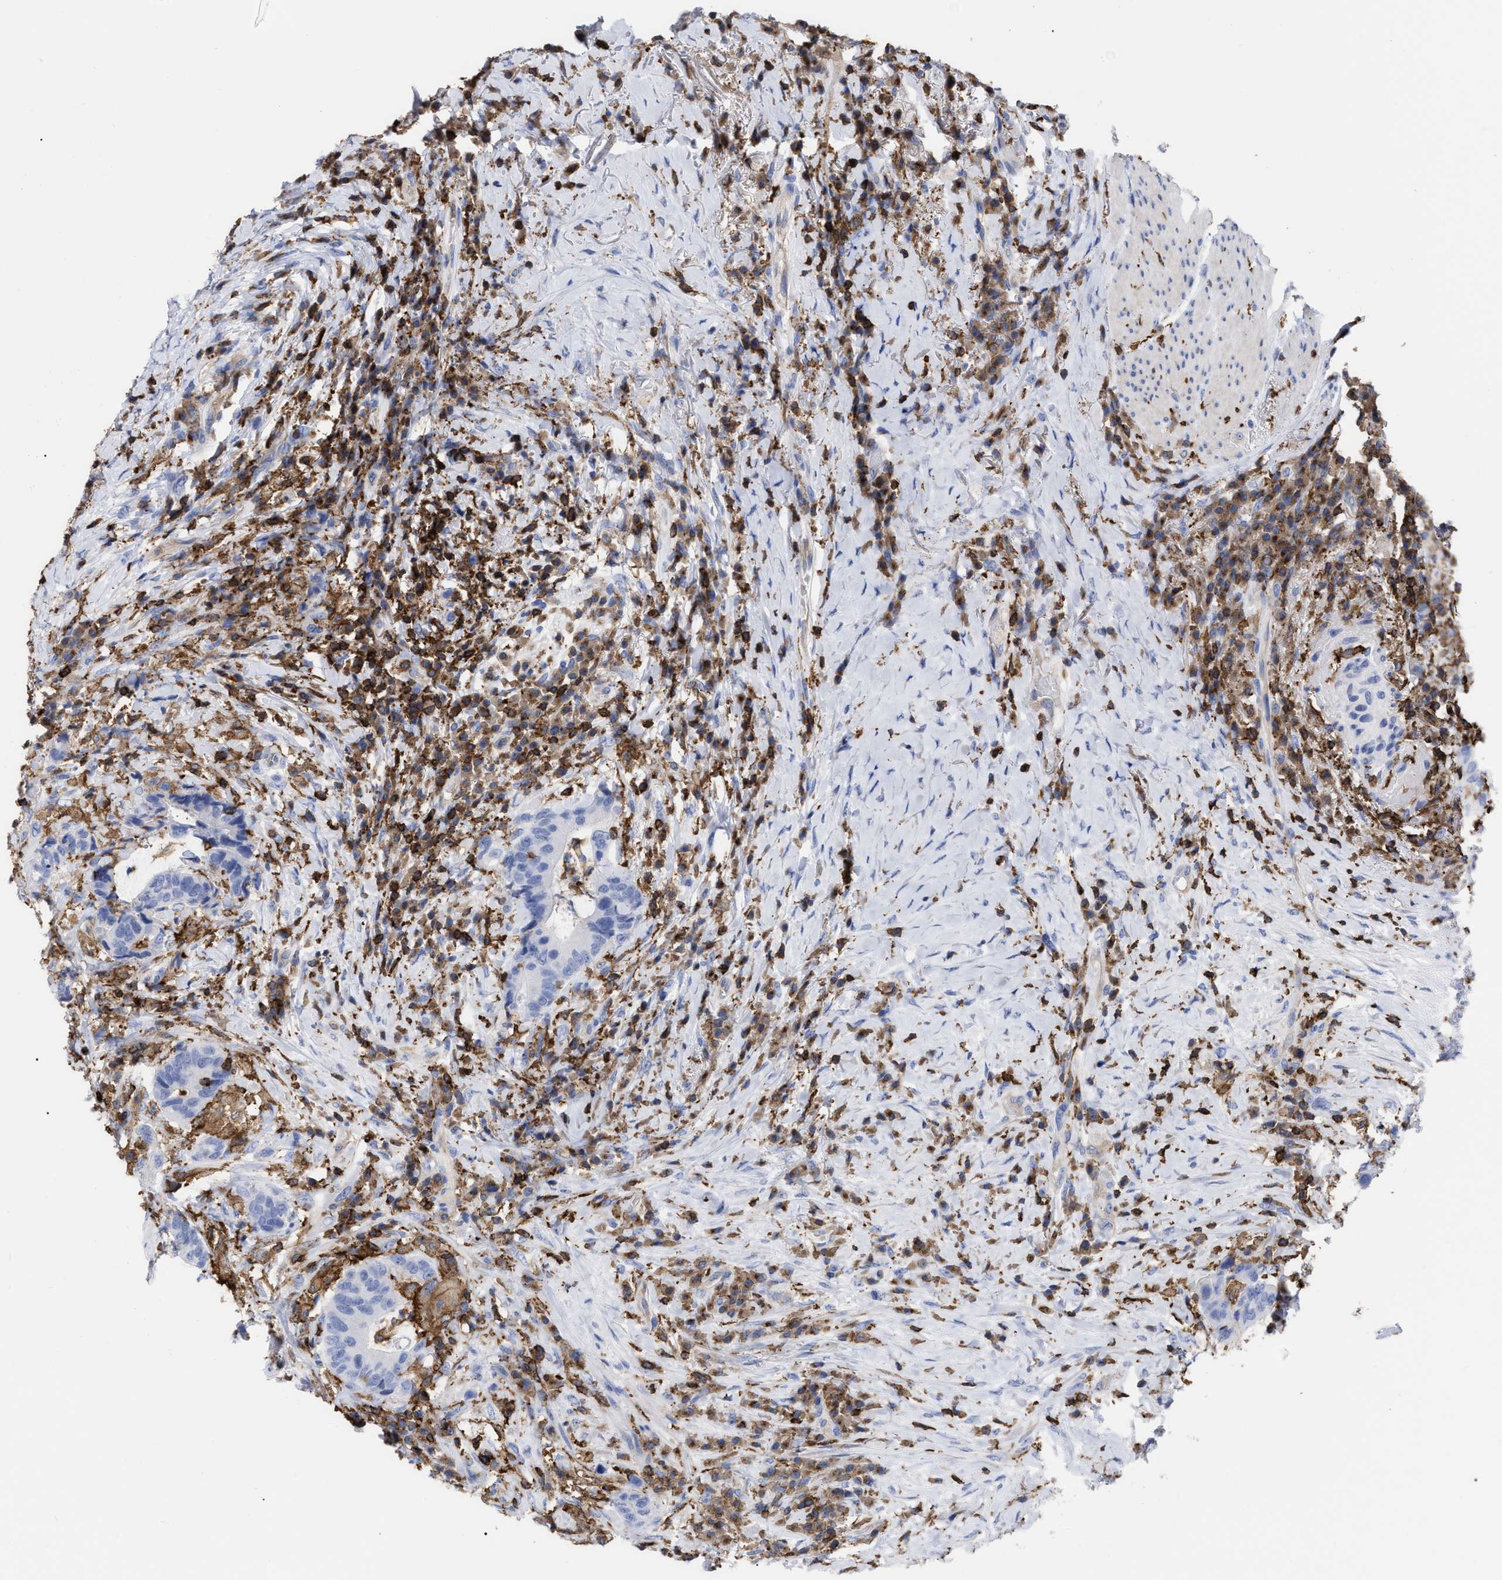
{"staining": {"intensity": "negative", "quantity": "none", "location": "none"}, "tissue": "colorectal cancer", "cell_type": "Tumor cells", "image_type": "cancer", "snomed": [{"axis": "morphology", "description": "Adenocarcinoma, NOS"}, {"axis": "topography", "description": "Rectum"}], "caption": "Human colorectal adenocarcinoma stained for a protein using immunohistochemistry displays no expression in tumor cells.", "gene": "HCLS1", "patient": {"sex": "female", "age": 89}}